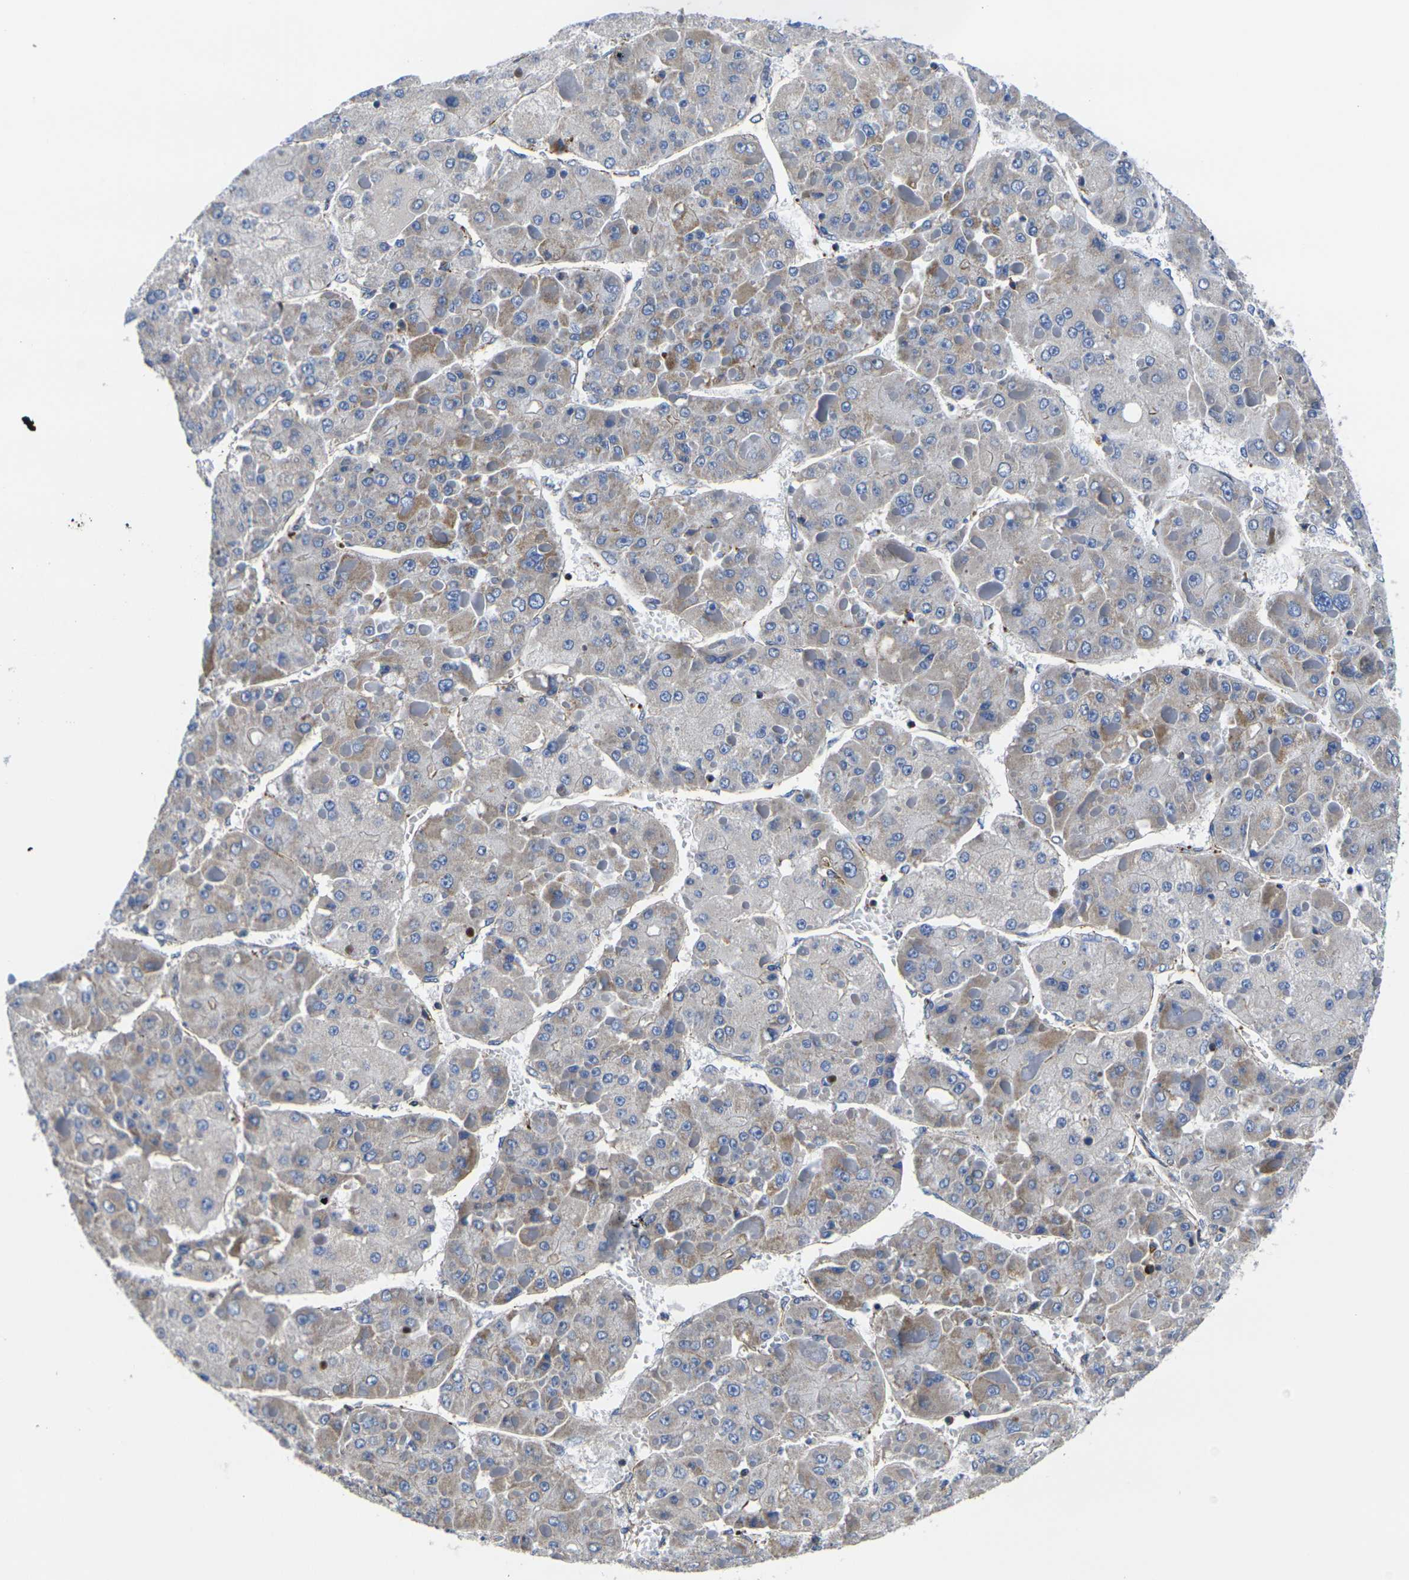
{"staining": {"intensity": "moderate", "quantity": "<25%", "location": "cytoplasmic/membranous"}, "tissue": "liver cancer", "cell_type": "Tumor cells", "image_type": "cancer", "snomed": [{"axis": "morphology", "description": "Carcinoma, Hepatocellular, NOS"}, {"axis": "topography", "description": "Liver"}], "caption": "Protein expression analysis of liver cancer exhibits moderate cytoplasmic/membranous staining in about <25% of tumor cells.", "gene": "GPR4", "patient": {"sex": "female", "age": 73}}